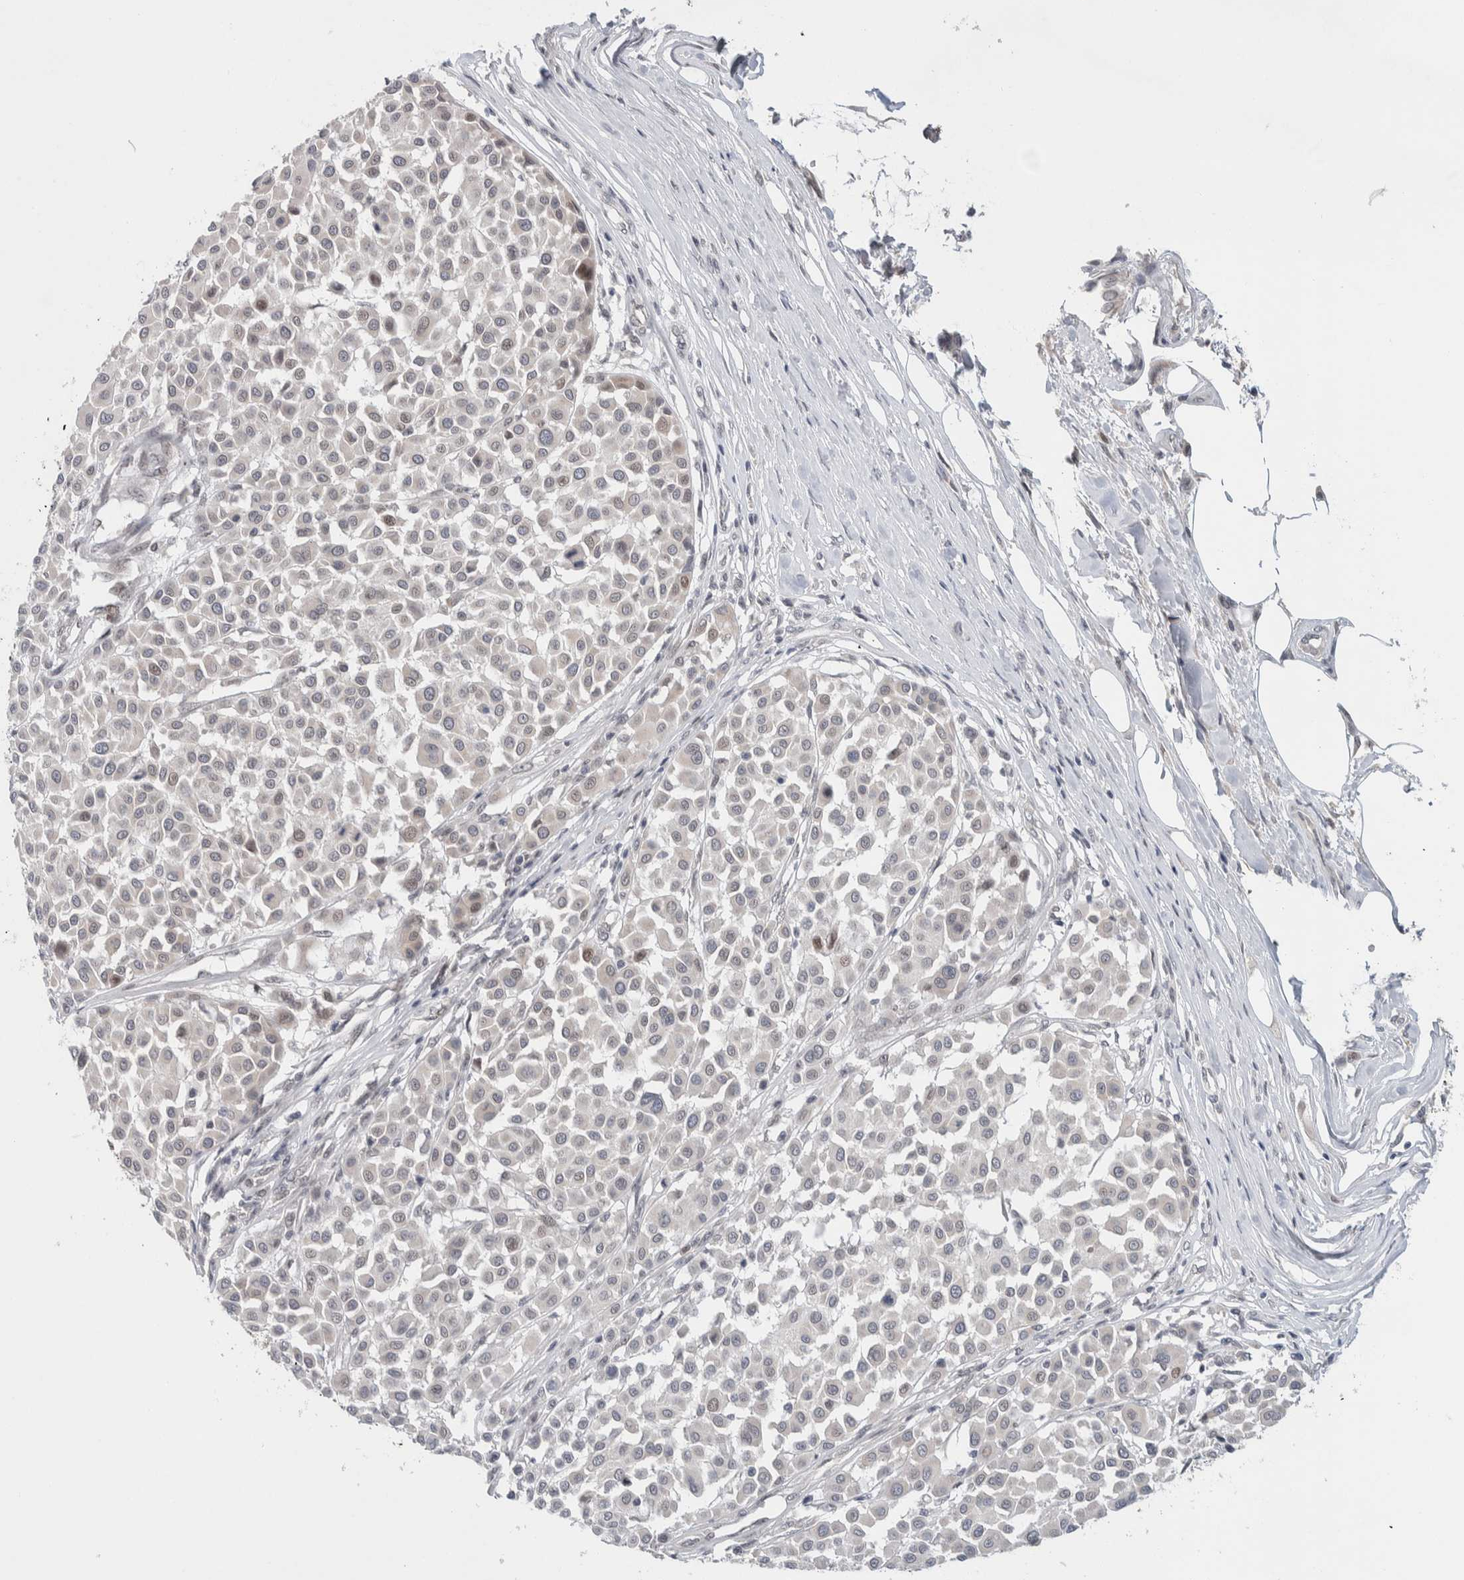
{"staining": {"intensity": "negative", "quantity": "none", "location": "none"}, "tissue": "melanoma", "cell_type": "Tumor cells", "image_type": "cancer", "snomed": [{"axis": "morphology", "description": "Malignant melanoma, Metastatic site"}, {"axis": "topography", "description": "Soft tissue"}], "caption": "Immunohistochemical staining of malignant melanoma (metastatic site) displays no significant expression in tumor cells.", "gene": "CRAT", "patient": {"sex": "male", "age": 41}}